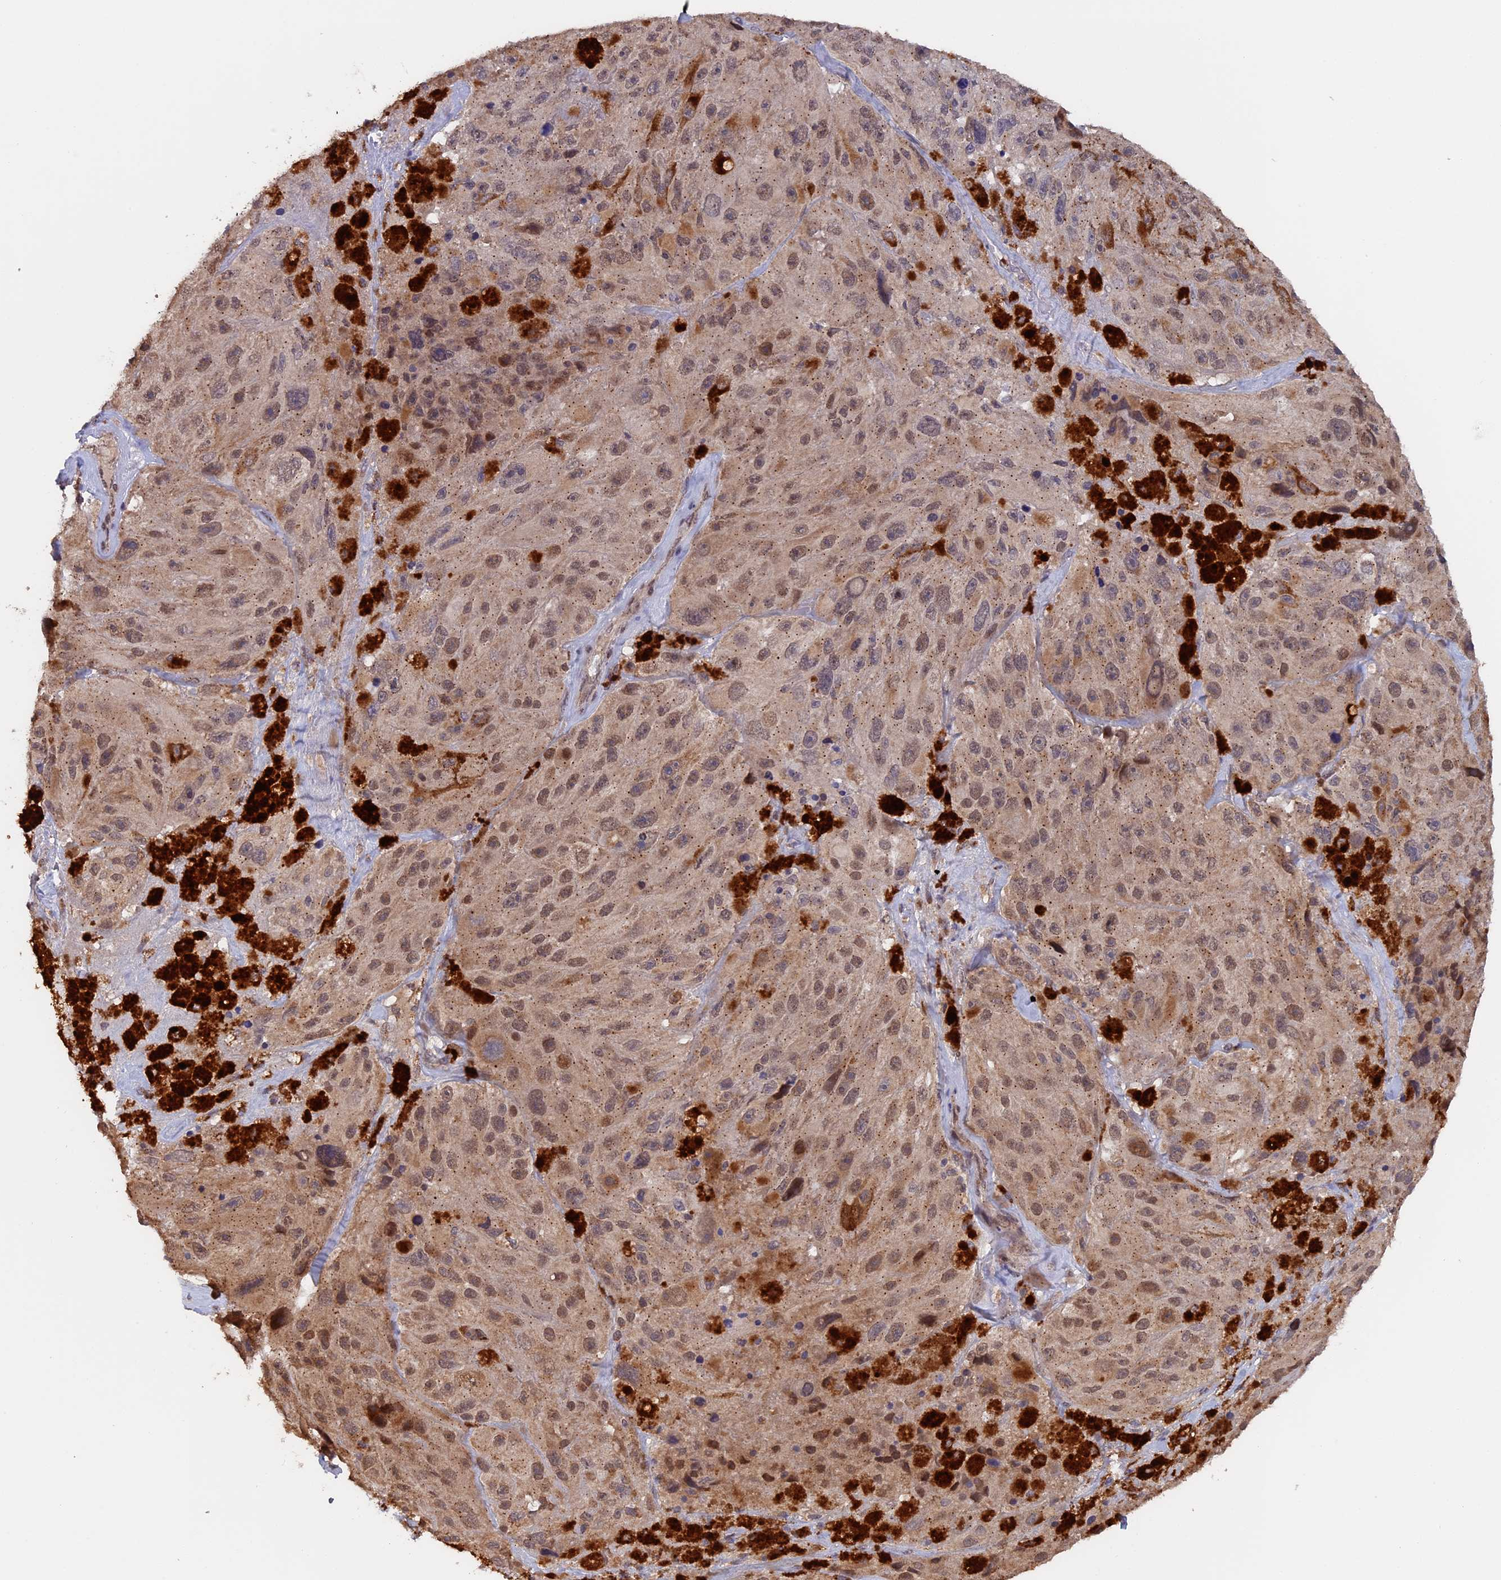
{"staining": {"intensity": "moderate", "quantity": ">75%", "location": "nuclear"}, "tissue": "melanoma", "cell_type": "Tumor cells", "image_type": "cancer", "snomed": [{"axis": "morphology", "description": "Malignant melanoma, Metastatic site"}, {"axis": "topography", "description": "Lymph node"}], "caption": "DAB immunohistochemical staining of melanoma displays moderate nuclear protein expression in approximately >75% of tumor cells. (brown staining indicates protein expression, while blue staining denotes nuclei).", "gene": "PIGQ", "patient": {"sex": "male", "age": 62}}